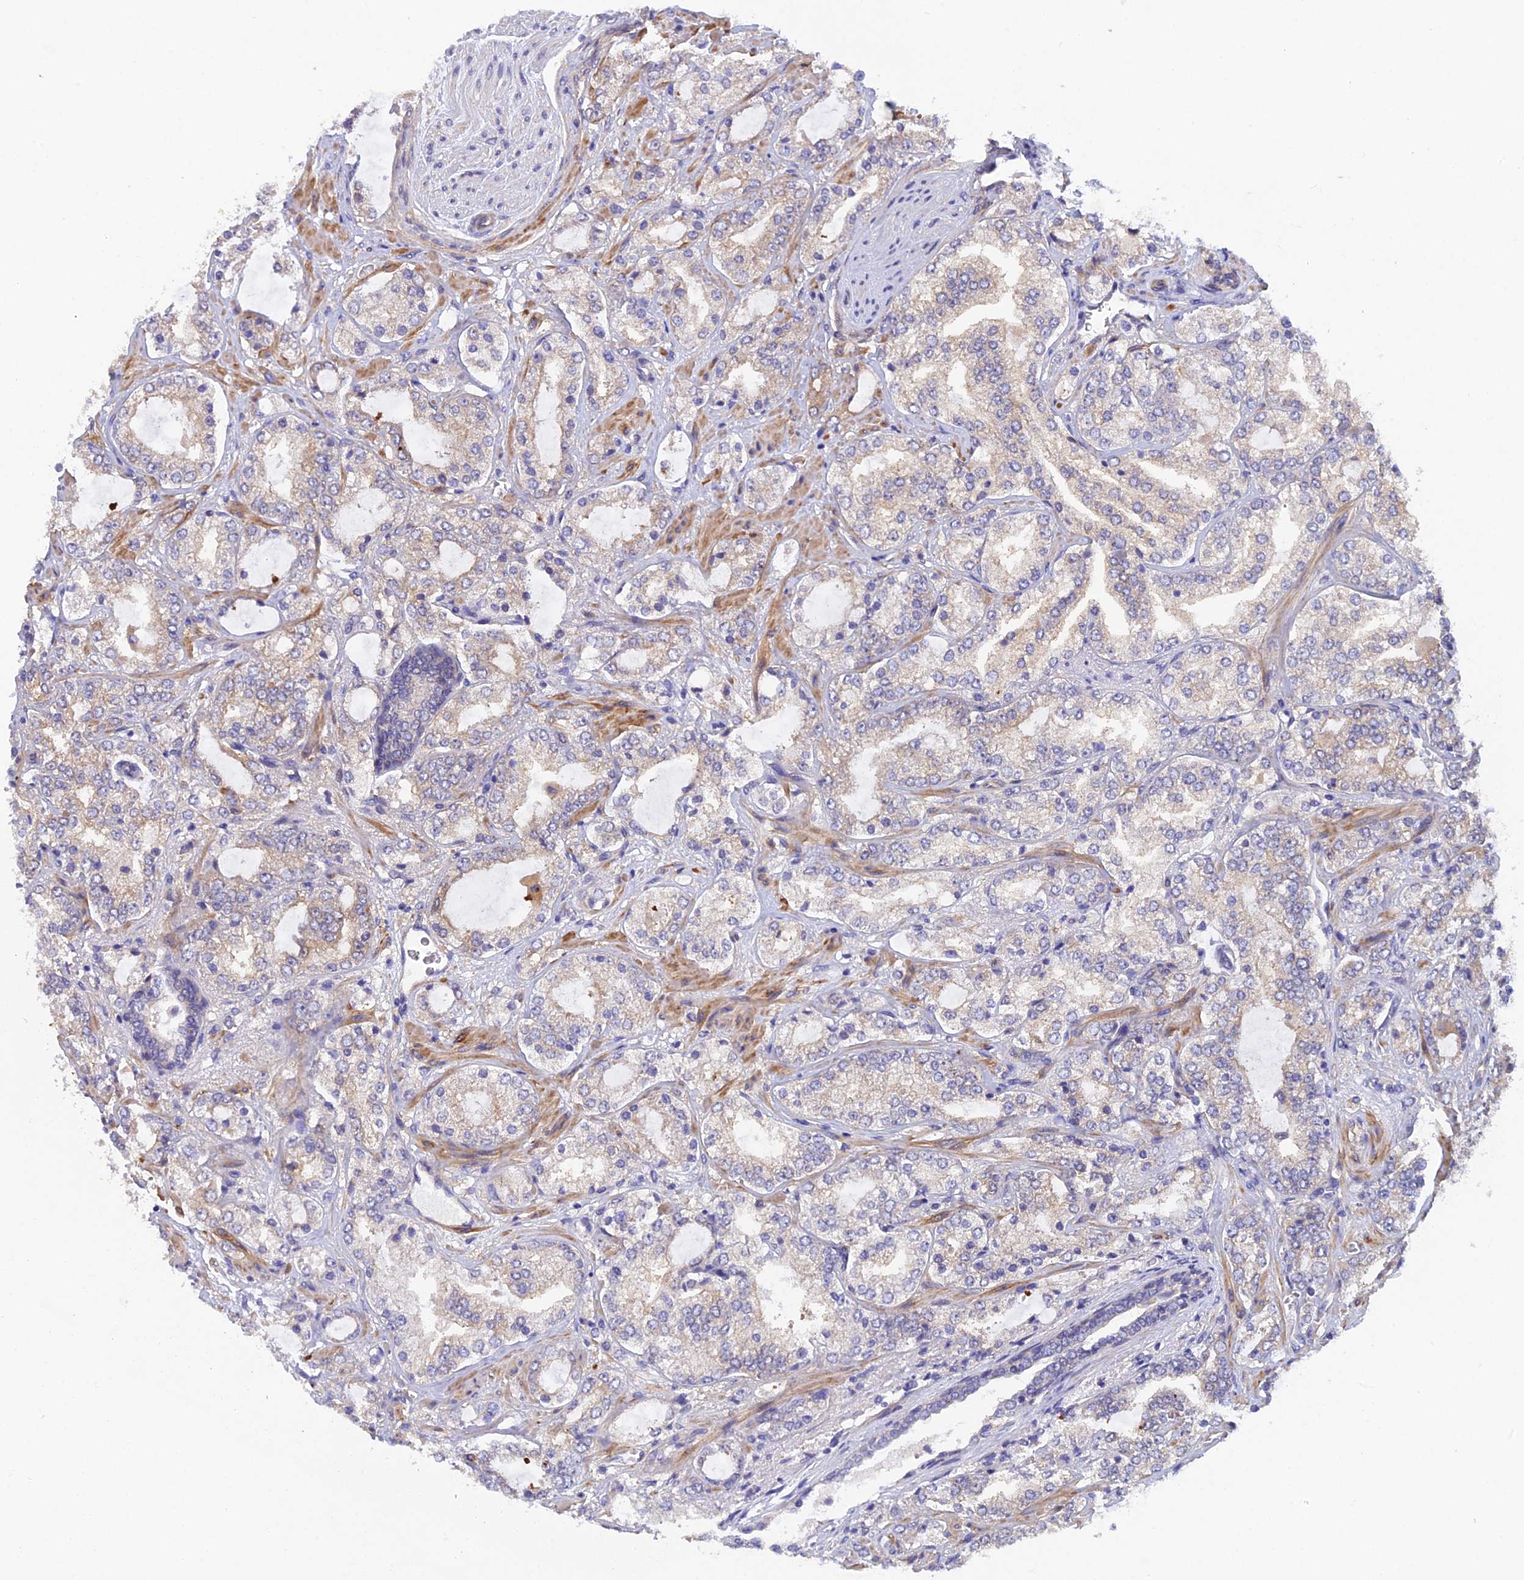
{"staining": {"intensity": "weak", "quantity": "<25%", "location": "cytoplasmic/membranous"}, "tissue": "prostate cancer", "cell_type": "Tumor cells", "image_type": "cancer", "snomed": [{"axis": "morphology", "description": "Adenocarcinoma, High grade"}, {"axis": "topography", "description": "Prostate"}], "caption": "Photomicrograph shows no significant protein staining in tumor cells of high-grade adenocarcinoma (prostate).", "gene": "FZR1", "patient": {"sex": "male", "age": 64}}